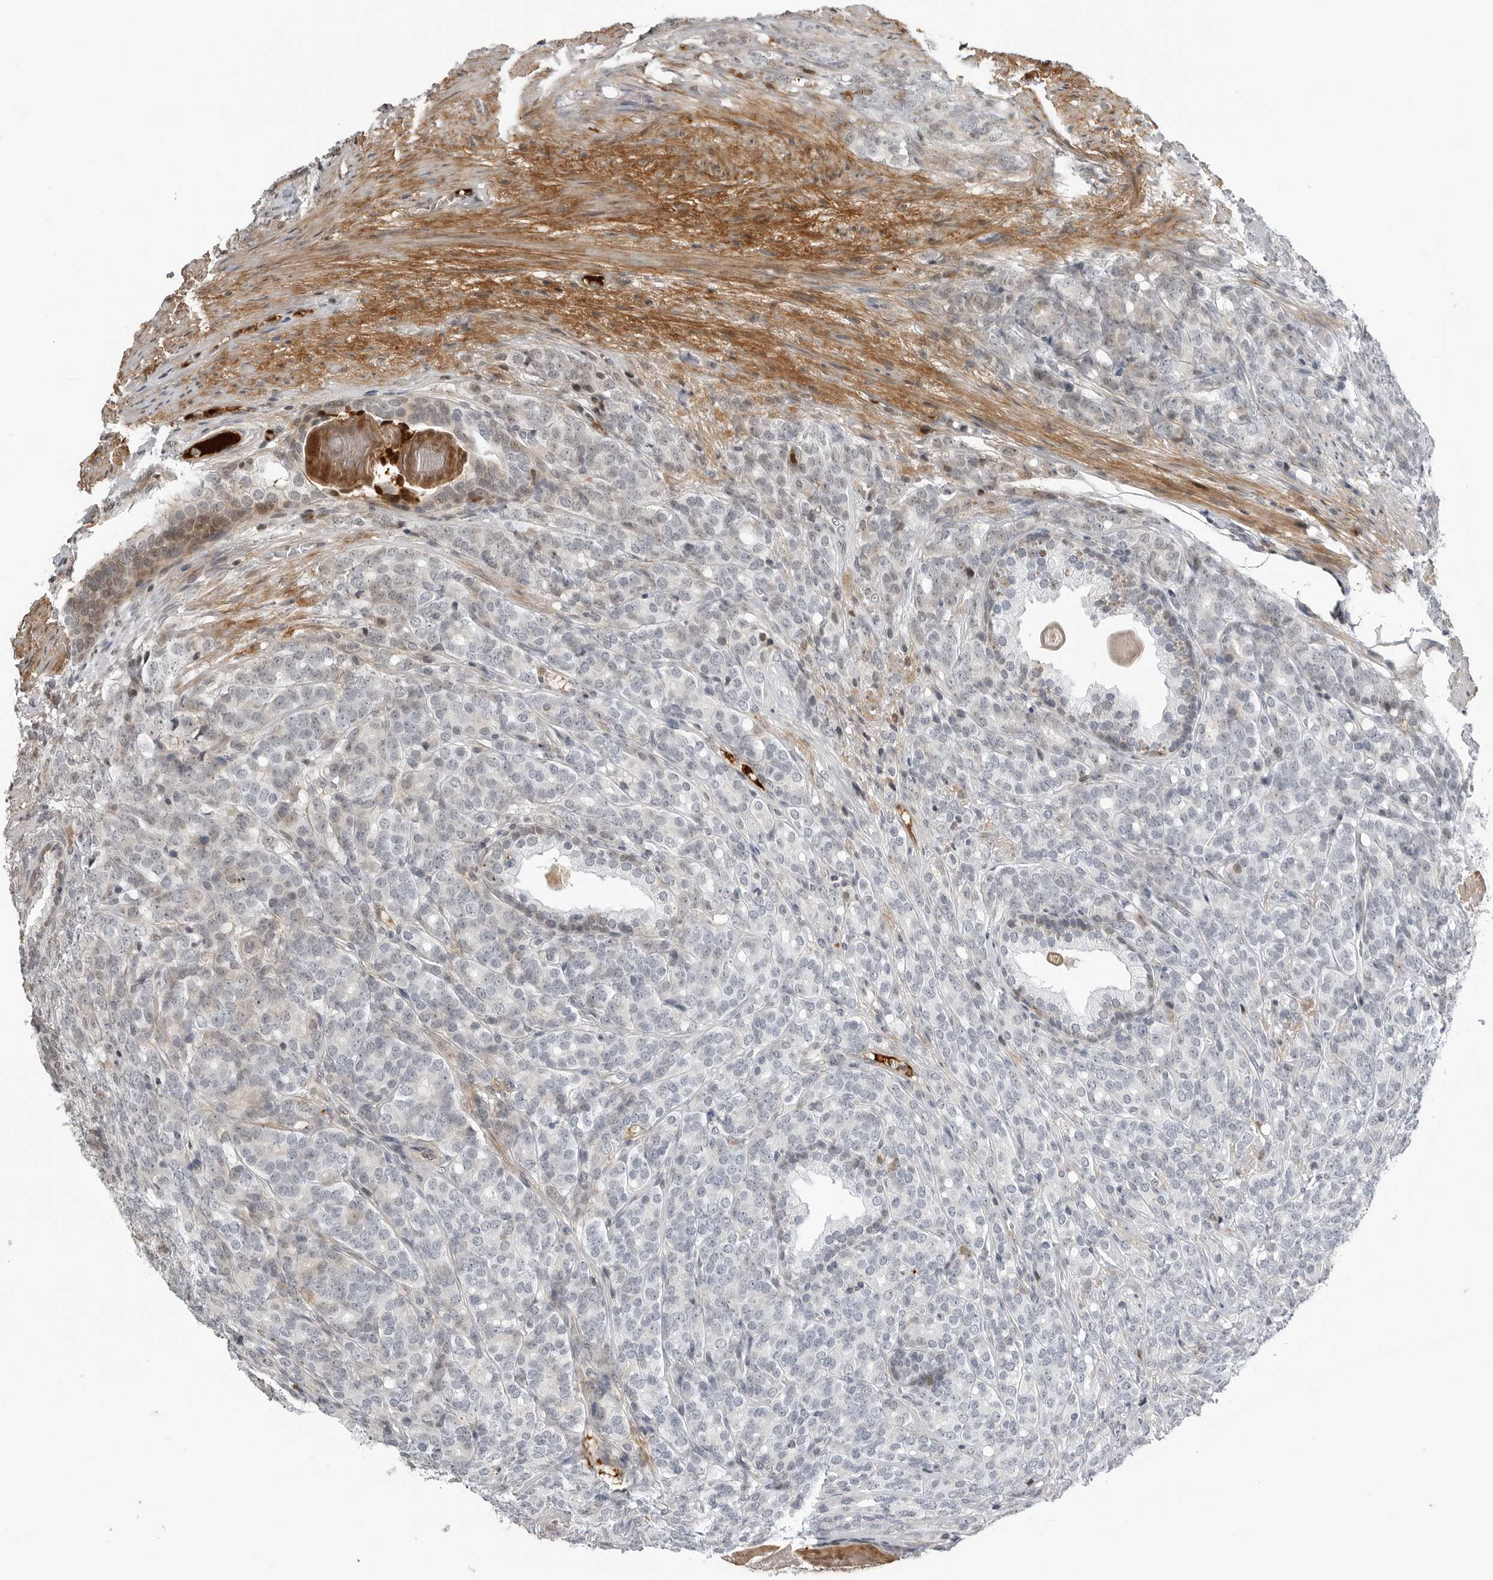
{"staining": {"intensity": "negative", "quantity": "none", "location": "none"}, "tissue": "prostate cancer", "cell_type": "Tumor cells", "image_type": "cancer", "snomed": [{"axis": "morphology", "description": "Adenocarcinoma, High grade"}, {"axis": "topography", "description": "Prostate"}], "caption": "Protein analysis of high-grade adenocarcinoma (prostate) reveals no significant positivity in tumor cells.", "gene": "CXCR5", "patient": {"sex": "male", "age": 62}}